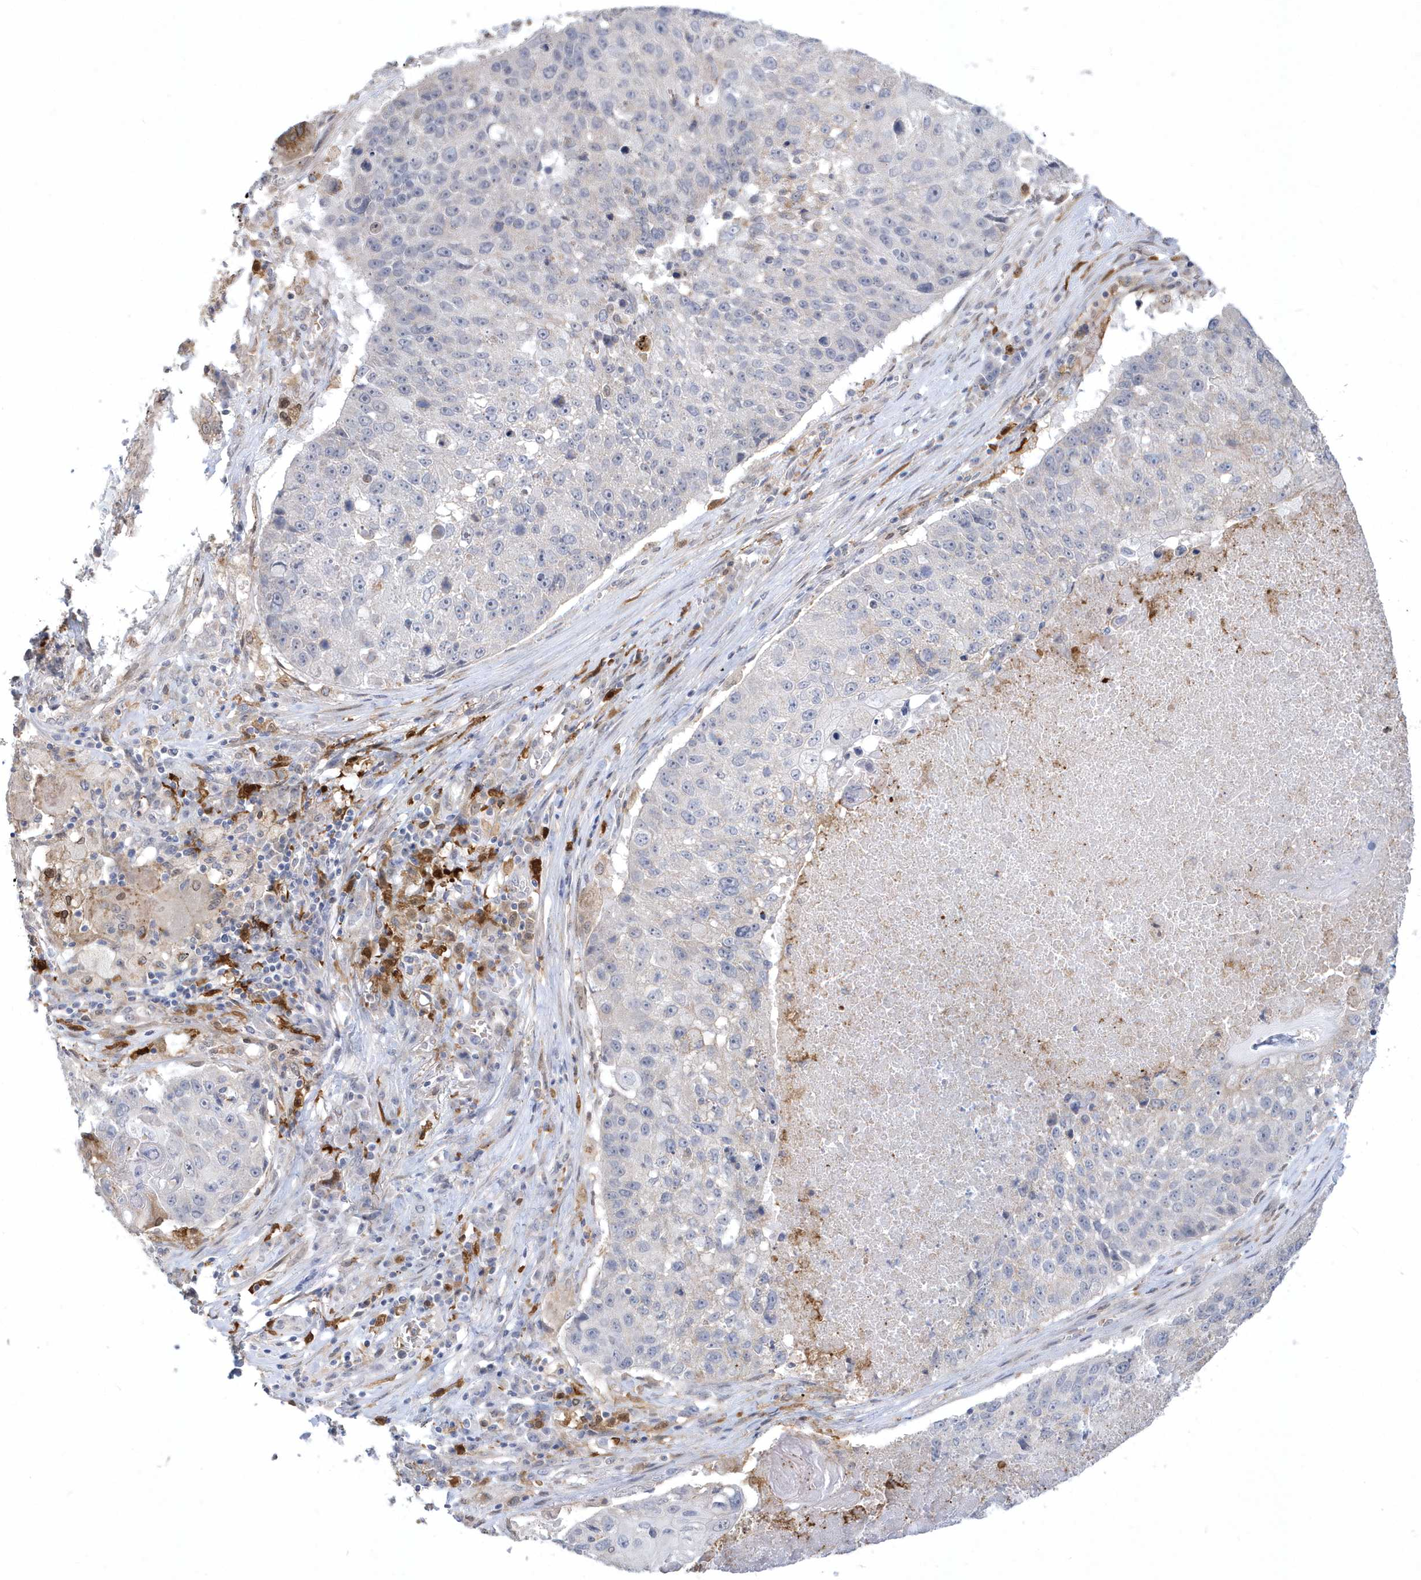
{"staining": {"intensity": "negative", "quantity": "none", "location": "none"}, "tissue": "lung cancer", "cell_type": "Tumor cells", "image_type": "cancer", "snomed": [{"axis": "morphology", "description": "Squamous cell carcinoma, NOS"}, {"axis": "topography", "description": "Lung"}], "caption": "A micrograph of human lung cancer (squamous cell carcinoma) is negative for staining in tumor cells.", "gene": "TSPEAR", "patient": {"sex": "male", "age": 61}}